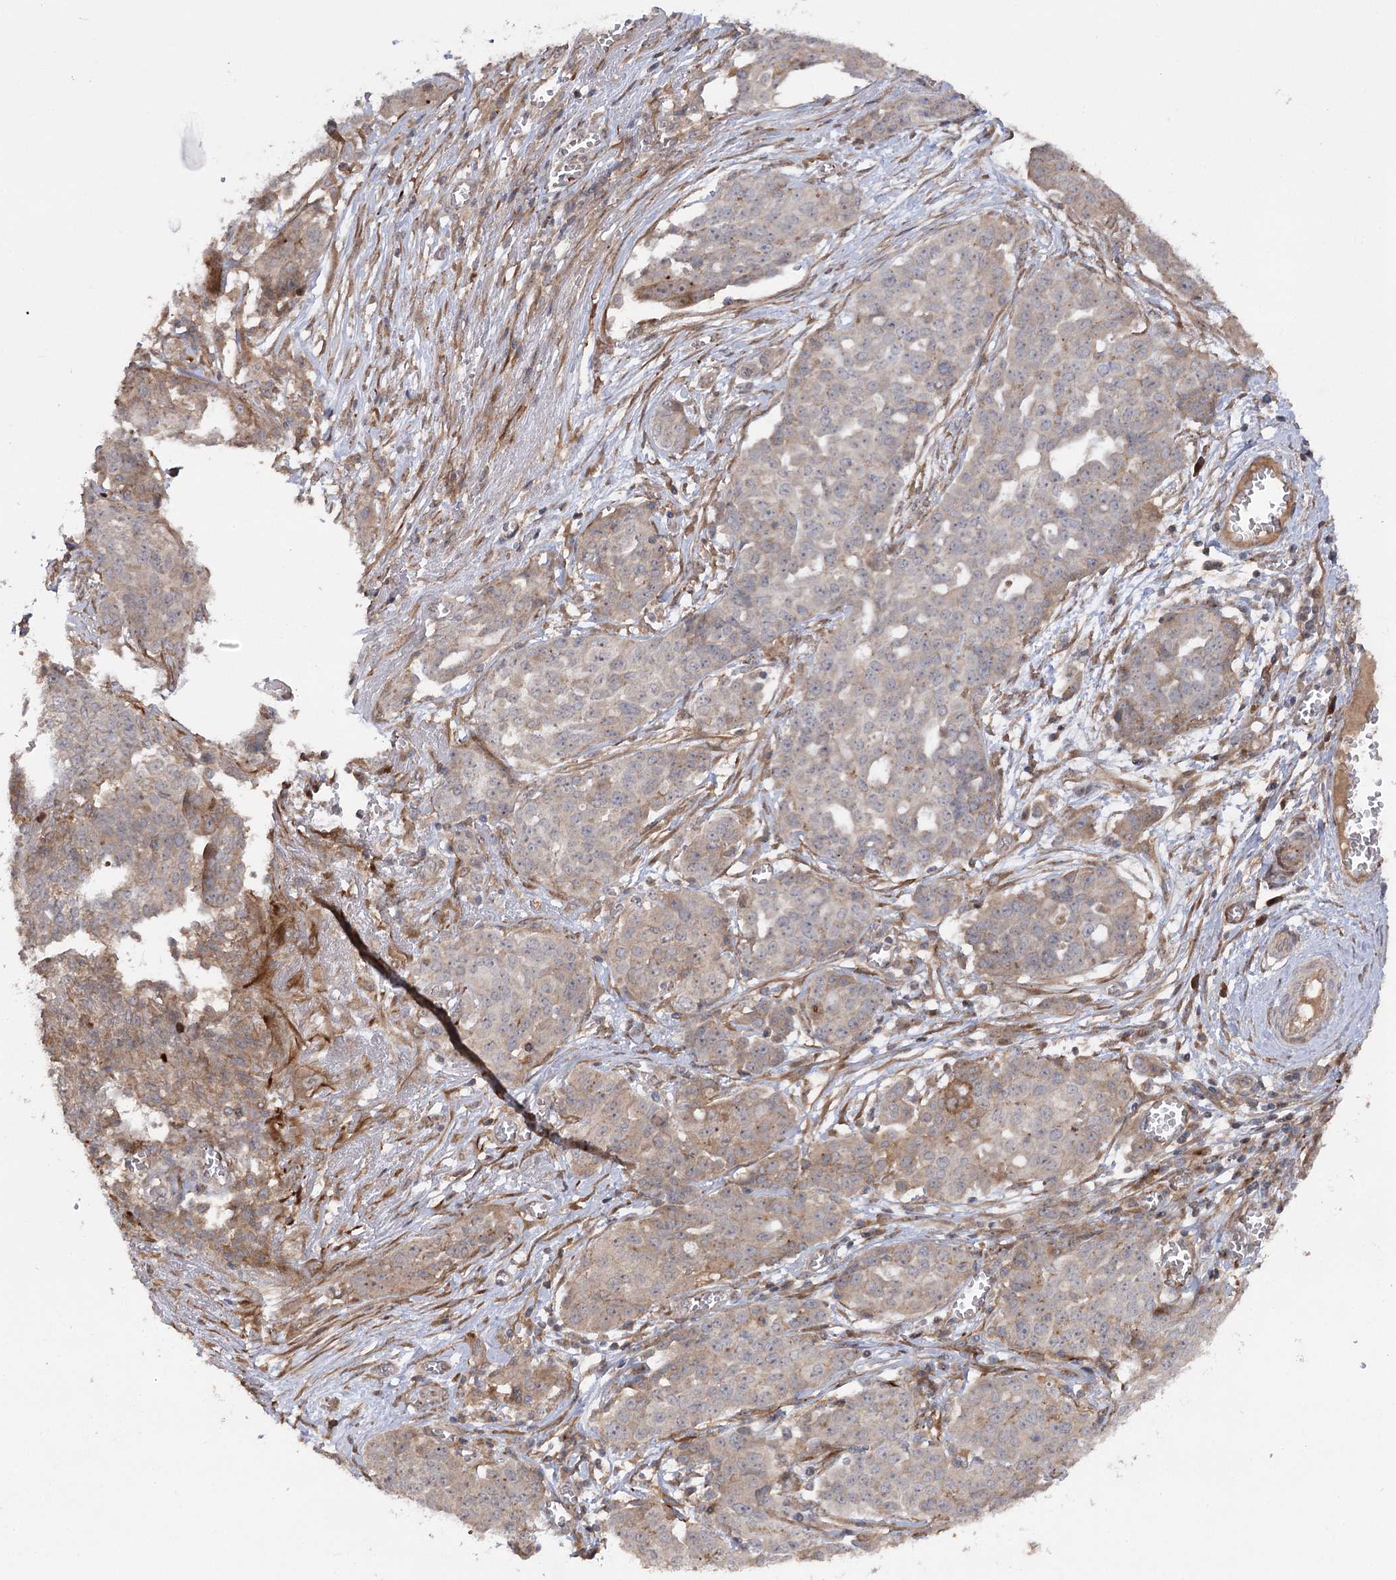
{"staining": {"intensity": "weak", "quantity": "25%-75%", "location": "cytoplasmic/membranous"}, "tissue": "ovarian cancer", "cell_type": "Tumor cells", "image_type": "cancer", "snomed": [{"axis": "morphology", "description": "Cystadenocarcinoma, serous, NOS"}, {"axis": "topography", "description": "Soft tissue"}, {"axis": "topography", "description": "Ovary"}], "caption": "Tumor cells demonstrate low levels of weak cytoplasmic/membranous staining in approximately 25%-75% of cells in ovarian cancer (serous cystadenocarcinoma).", "gene": "KCNN2", "patient": {"sex": "female", "age": 57}}